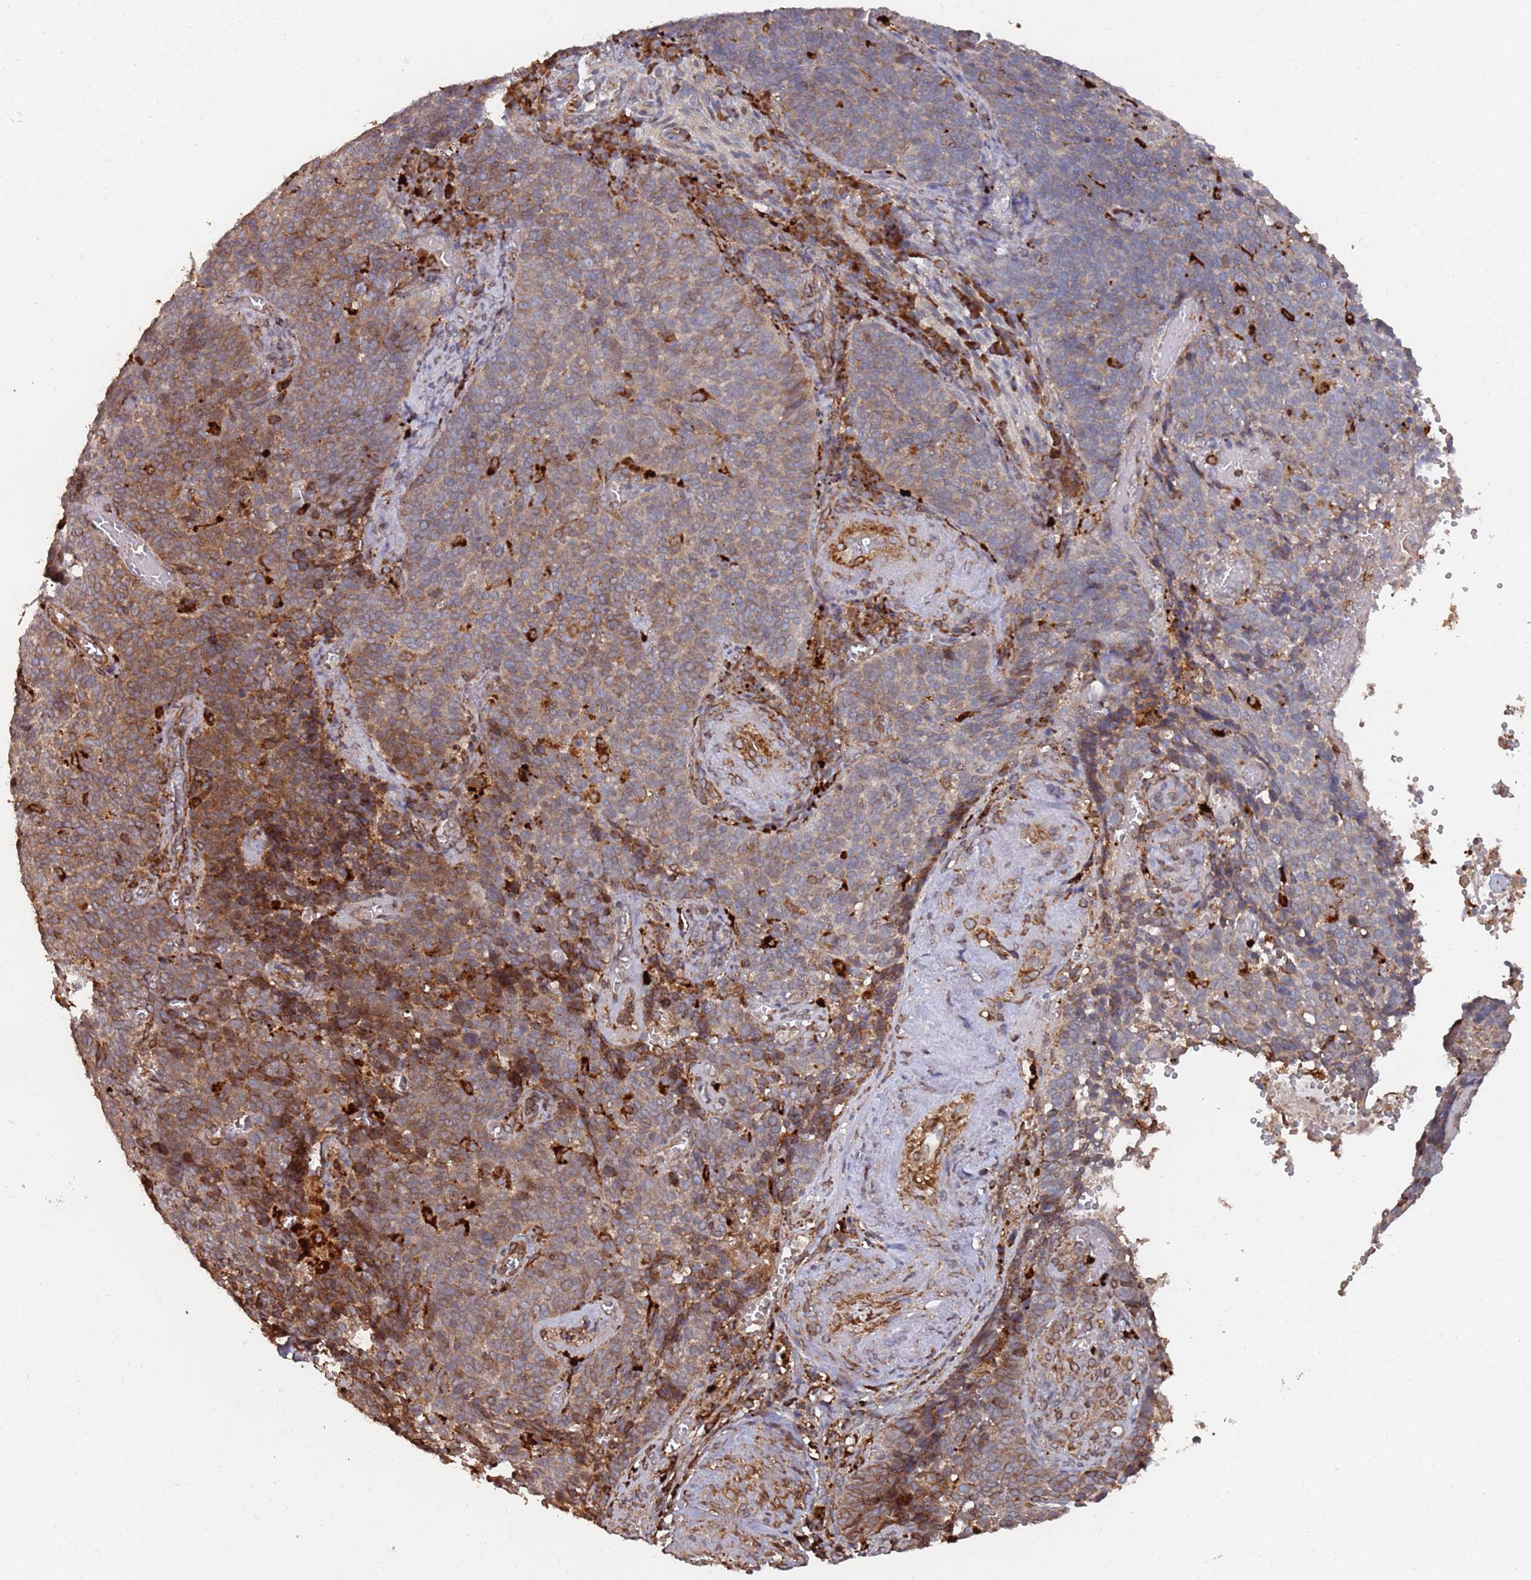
{"staining": {"intensity": "moderate", "quantity": "25%-75%", "location": "cytoplasmic/membranous"}, "tissue": "cervical cancer", "cell_type": "Tumor cells", "image_type": "cancer", "snomed": [{"axis": "morphology", "description": "Normal tissue, NOS"}, {"axis": "morphology", "description": "Squamous cell carcinoma, NOS"}, {"axis": "topography", "description": "Cervix"}], "caption": "Protein staining of cervical cancer tissue displays moderate cytoplasmic/membranous expression in about 25%-75% of tumor cells.", "gene": "LACC1", "patient": {"sex": "female", "age": 39}}